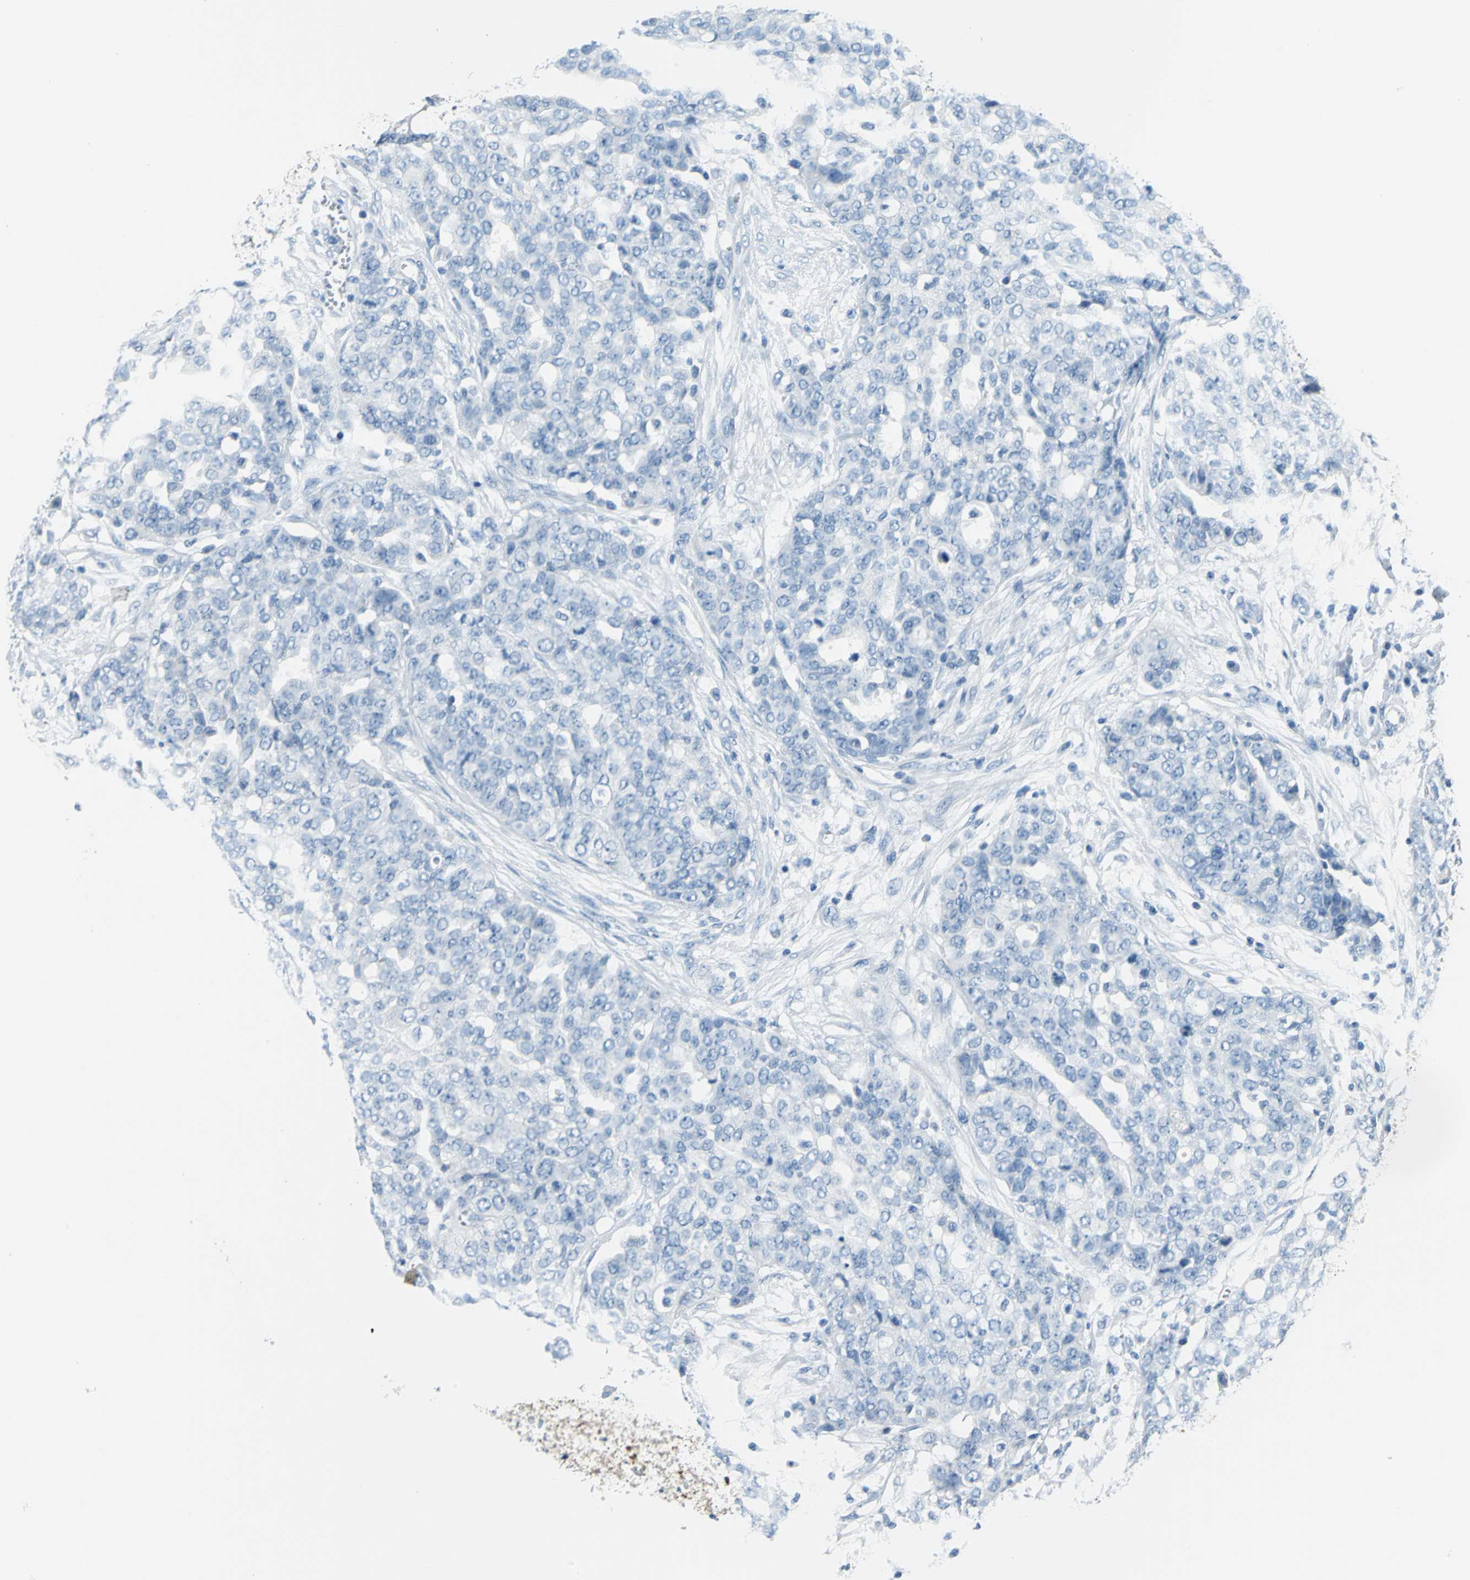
{"staining": {"intensity": "negative", "quantity": "none", "location": "none"}, "tissue": "ovarian cancer", "cell_type": "Tumor cells", "image_type": "cancer", "snomed": [{"axis": "morphology", "description": "Cystadenocarcinoma, serous, NOS"}, {"axis": "topography", "description": "Soft tissue"}, {"axis": "topography", "description": "Ovary"}], "caption": "DAB (3,3'-diaminobenzidine) immunohistochemical staining of human ovarian cancer shows no significant staining in tumor cells.", "gene": "PKLR", "patient": {"sex": "female", "age": 57}}